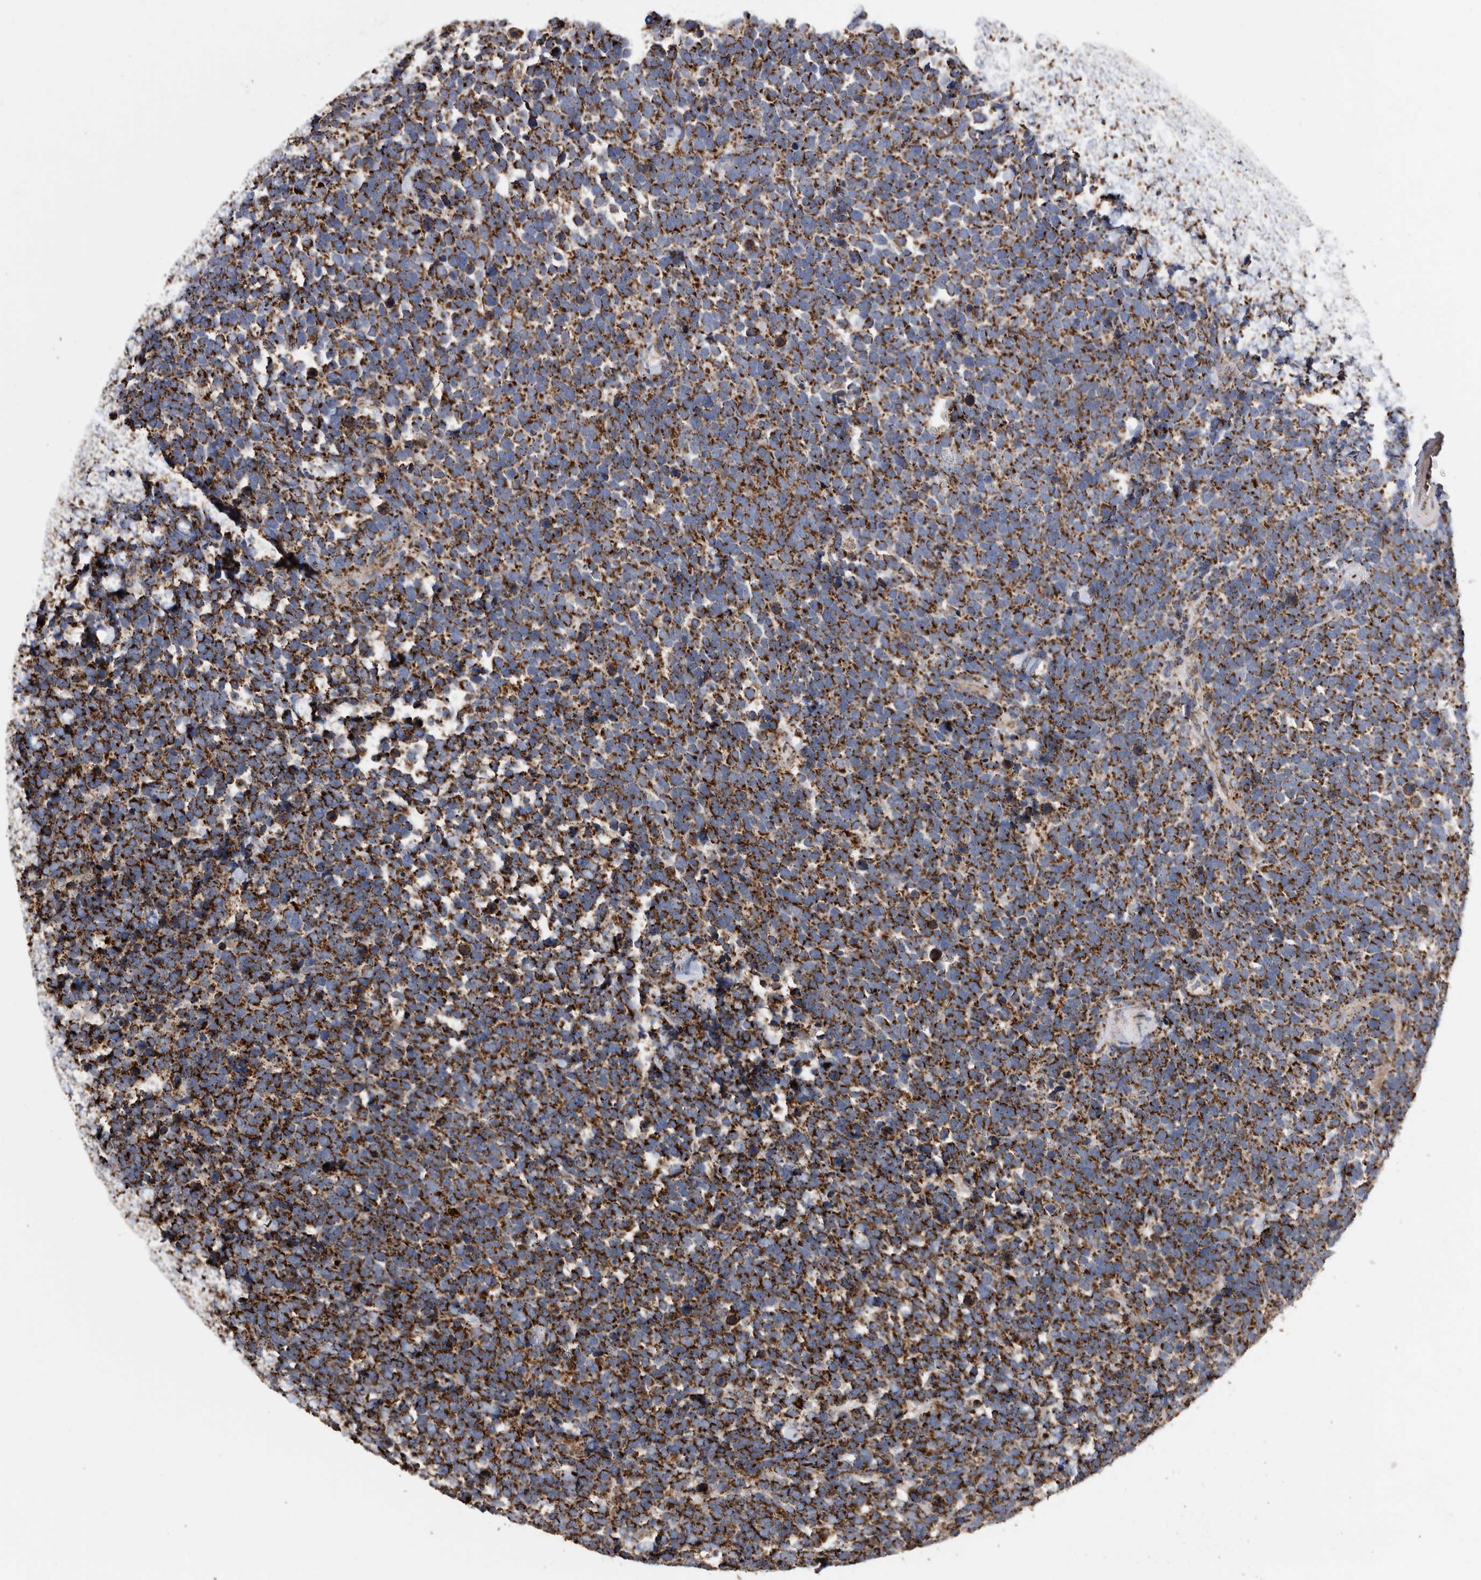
{"staining": {"intensity": "strong", "quantity": ">75%", "location": "cytoplasmic/membranous"}, "tissue": "urothelial cancer", "cell_type": "Tumor cells", "image_type": "cancer", "snomed": [{"axis": "morphology", "description": "Urothelial carcinoma, High grade"}, {"axis": "topography", "description": "Urinary bladder"}], "caption": "High-magnification brightfield microscopy of urothelial cancer stained with DAB (brown) and counterstained with hematoxylin (blue). tumor cells exhibit strong cytoplasmic/membranous expression is seen in approximately>75% of cells.", "gene": "WFDC1", "patient": {"sex": "female", "age": 82}}